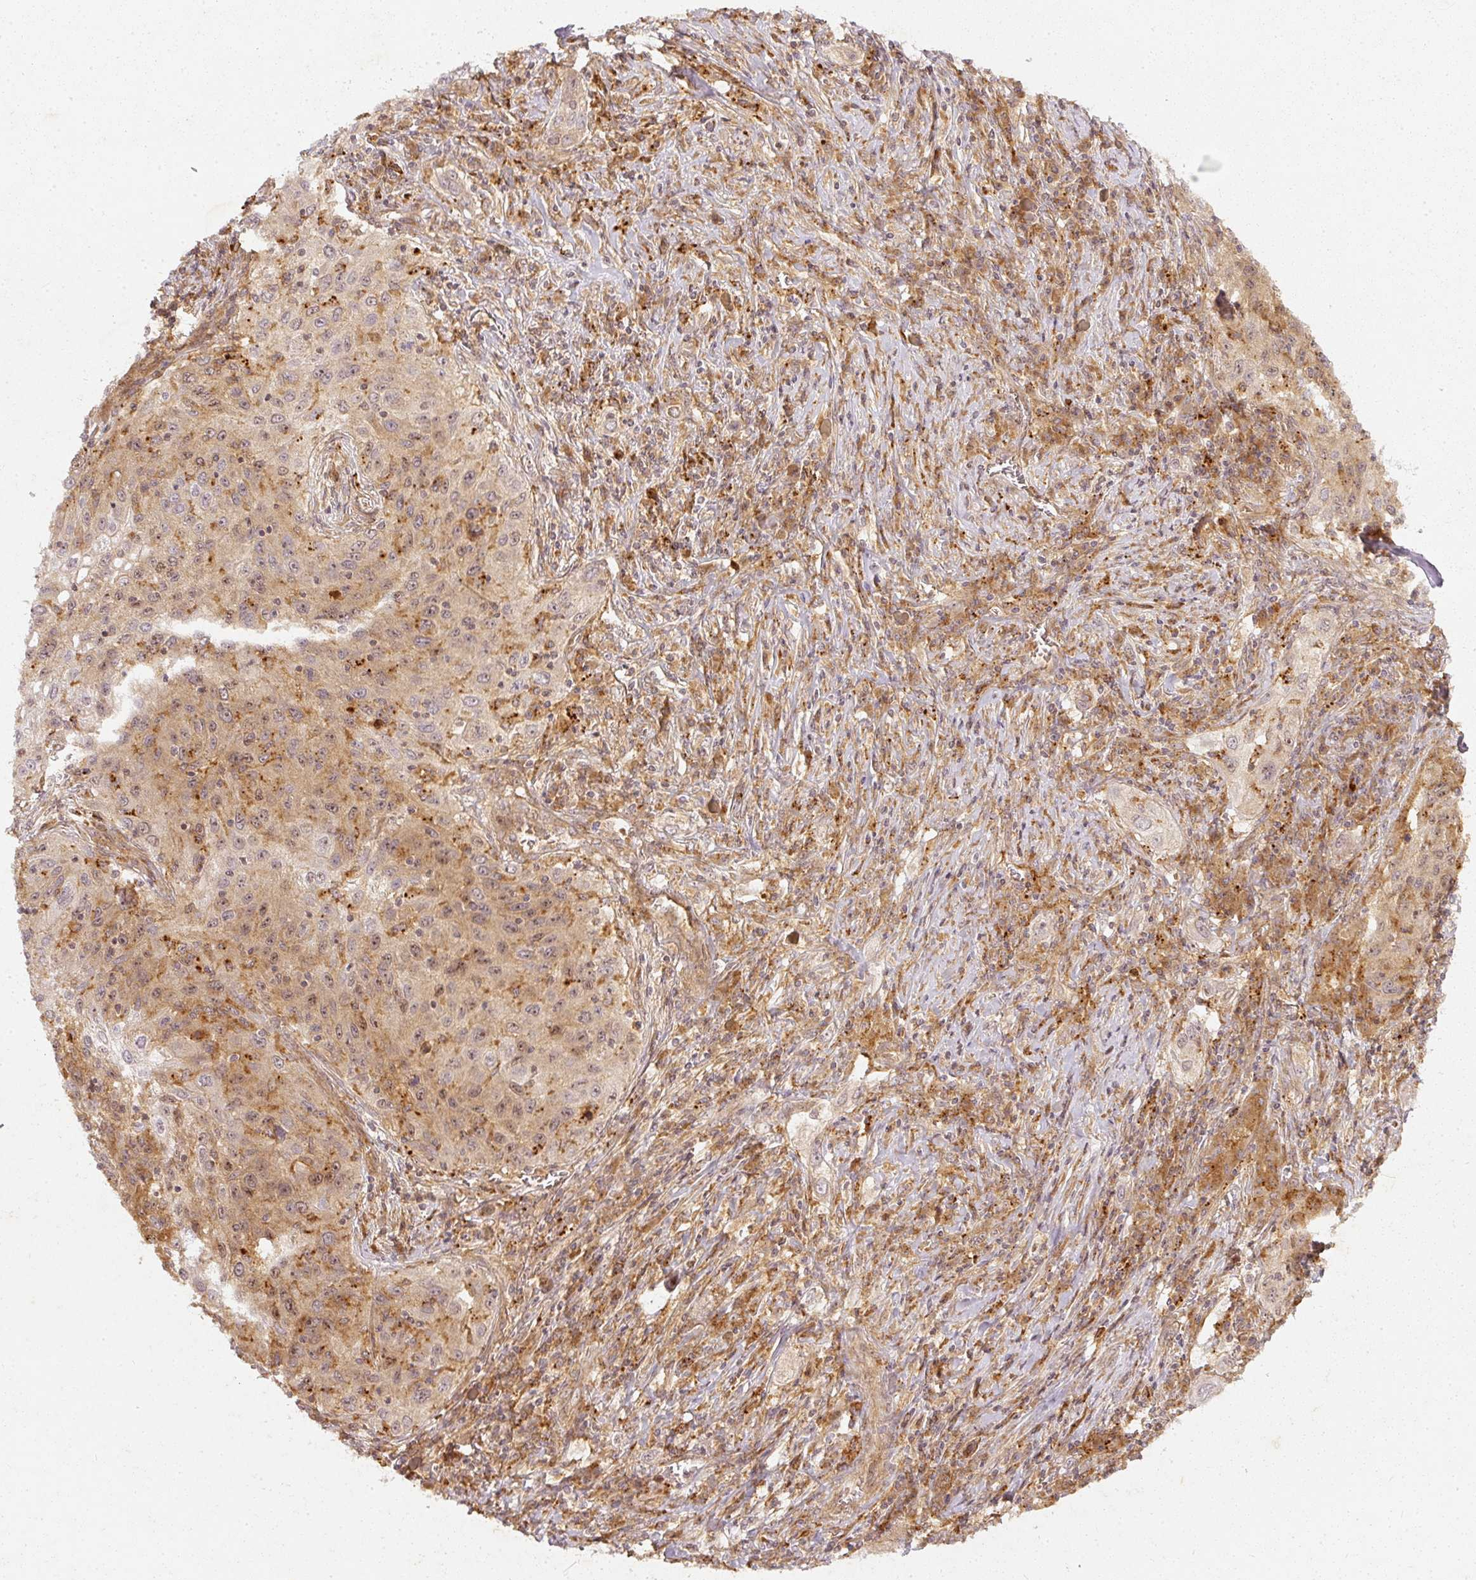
{"staining": {"intensity": "weak", "quantity": "25%-75%", "location": "nuclear"}, "tissue": "lung cancer", "cell_type": "Tumor cells", "image_type": "cancer", "snomed": [{"axis": "morphology", "description": "Squamous cell carcinoma, NOS"}, {"axis": "topography", "description": "Lung"}], "caption": "The photomicrograph exhibits staining of squamous cell carcinoma (lung), revealing weak nuclear protein positivity (brown color) within tumor cells.", "gene": "ZNF580", "patient": {"sex": "female", "age": 69}}